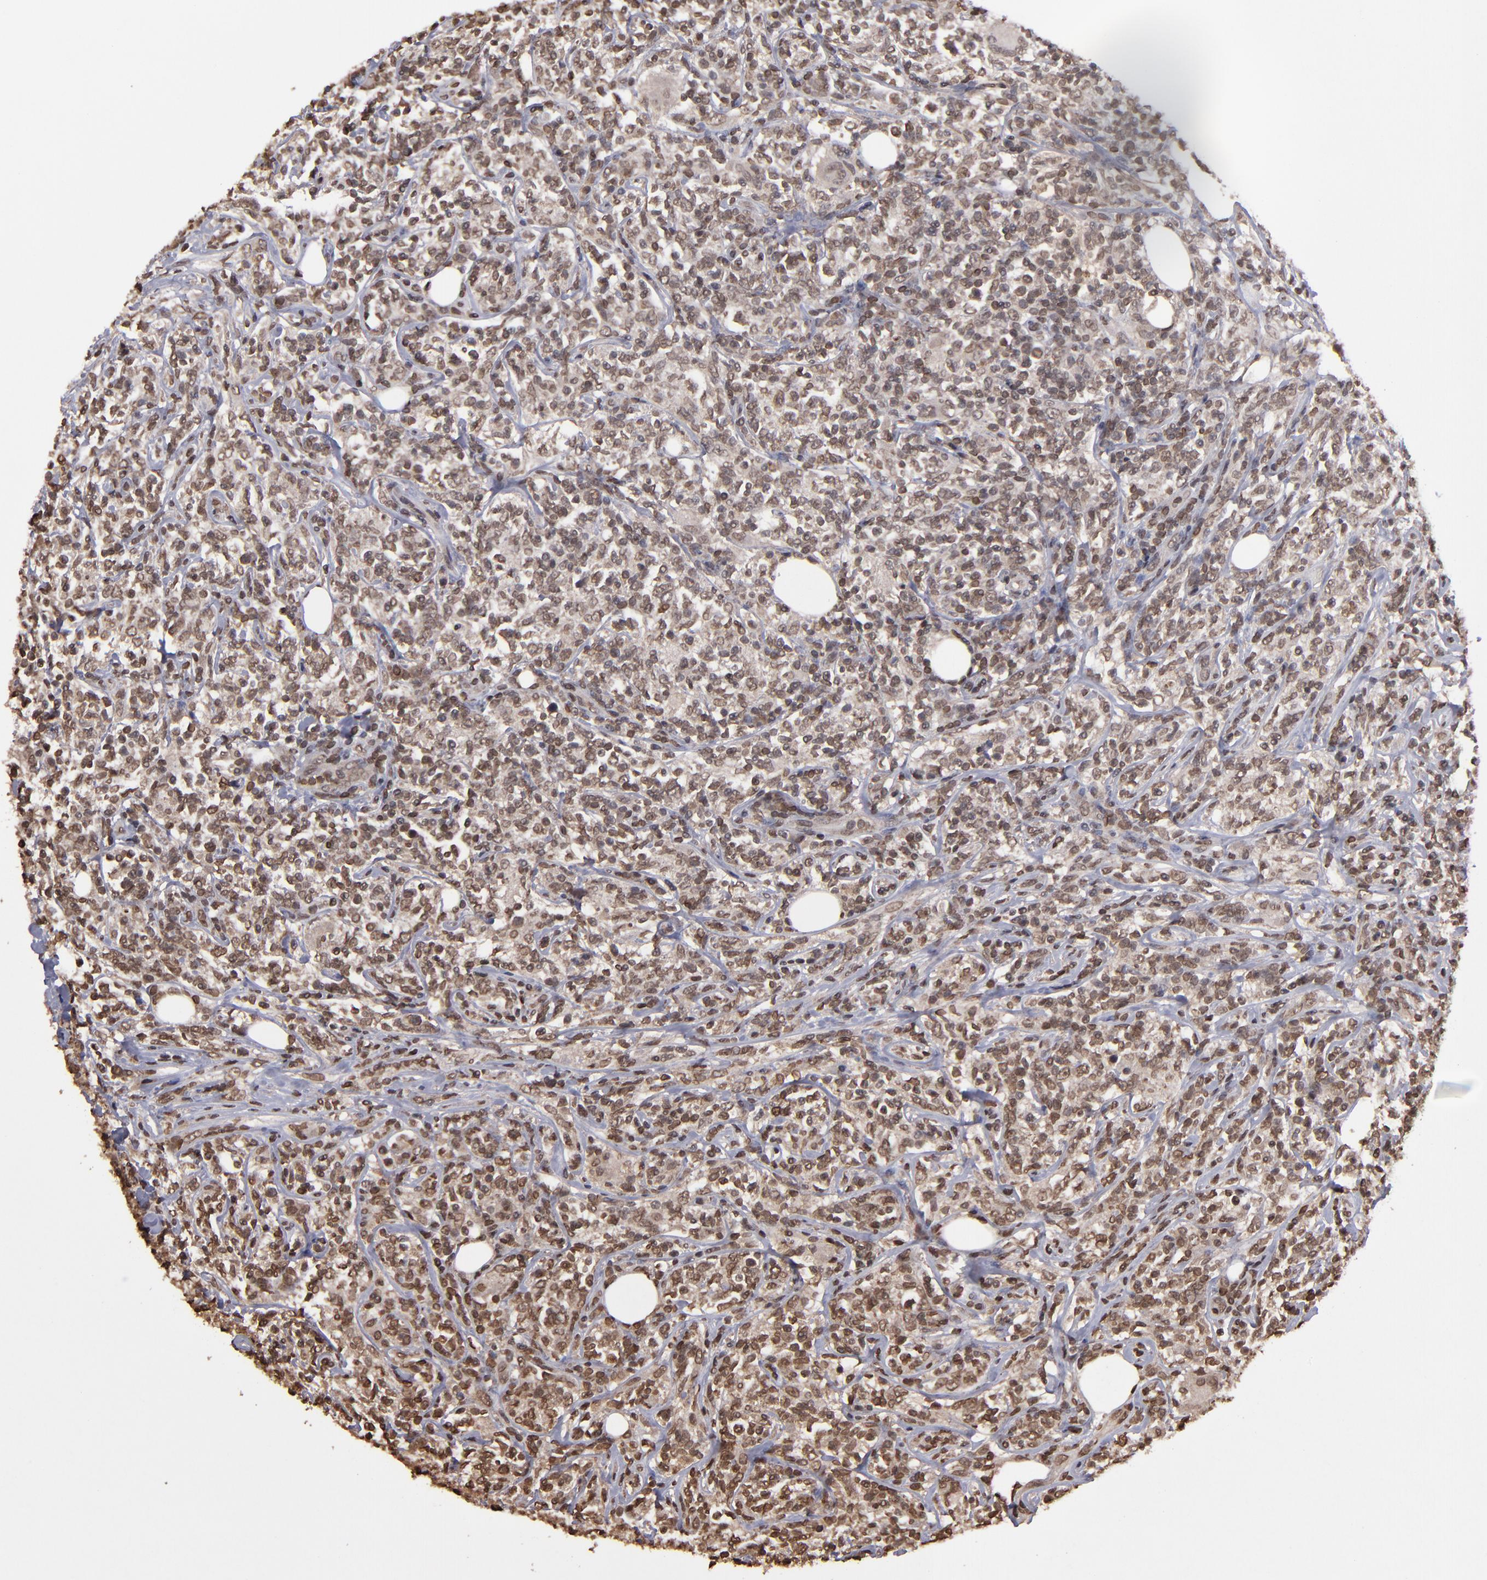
{"staining": {"intensity": "weak", "quantity": ">75%", "location": "nuclear"}, "tissue": "lymphoma", "cell_type": "Tumor cells", "image_type": "cancer", "snomed": [{"axis": "morphology", "description": "Malignant lymphoma, non-Hodgkin's type, High grade"}, {"axis": "topography", "description": "Lymph node"}], "caption": "The image reveals a brown stain indicating the presence of a protein in the nuclear of tumor cells in lymphoma.", "gene": "AKT1", "patient": {"sex": "female", "age": 84}}